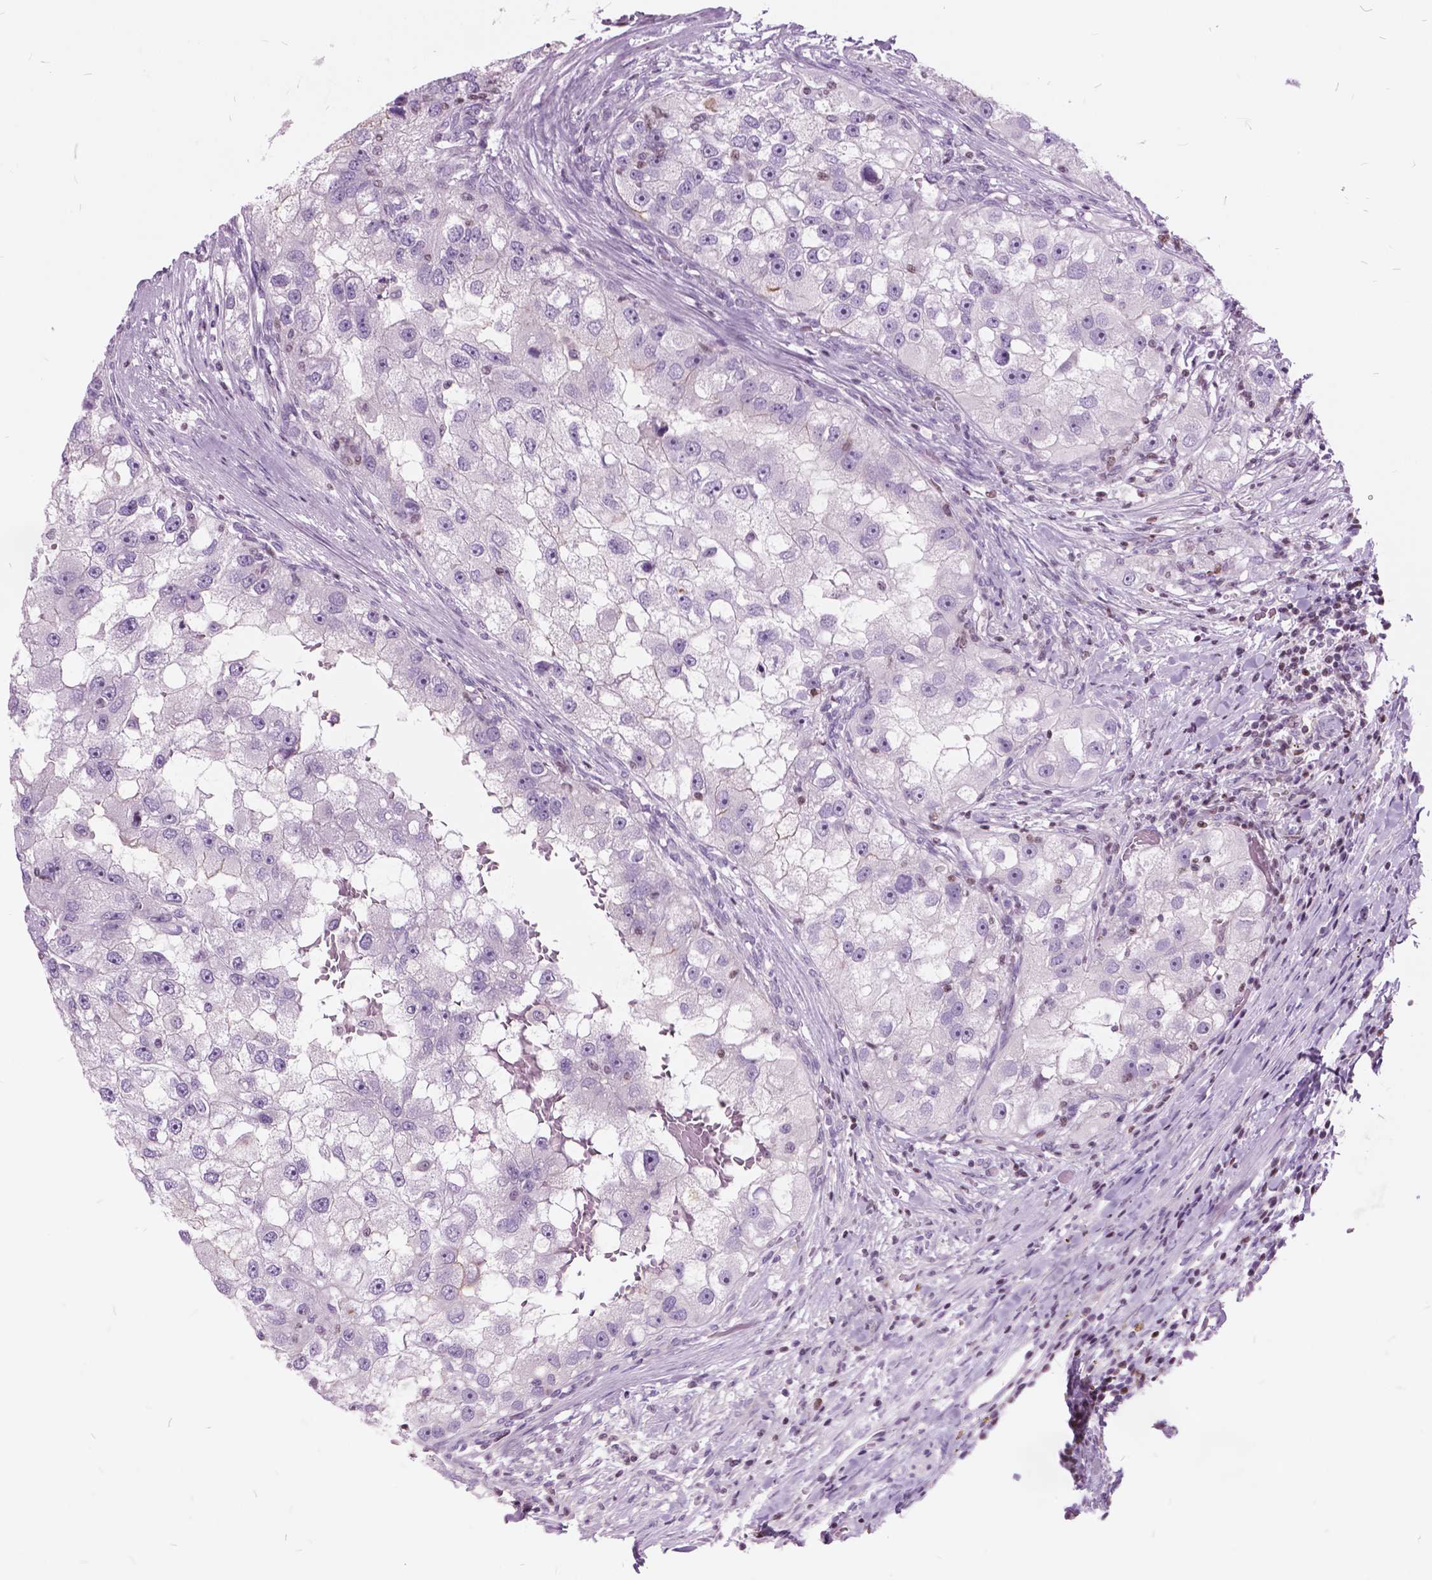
{"staining": {"intensity": "negative", "quantity": "none", "location": "none"}, "tissue": "renal cancer", "cell_type": "Tumor cells", "image_type": "cancer", "snomed": [{"axis": "morphology", "description": "Adenocarcinoma, NOS"}, {"axis": "topography", "description": "Kidney"}], "caption": "Tumor cells are negative for protein expression in human renal cancer (adenocarcinoma). (DAB (3,3'-diaminobenzidine) IHC, high magnification).", "gene": "SP140", "patient": {"sex": "male", "age": 63}}